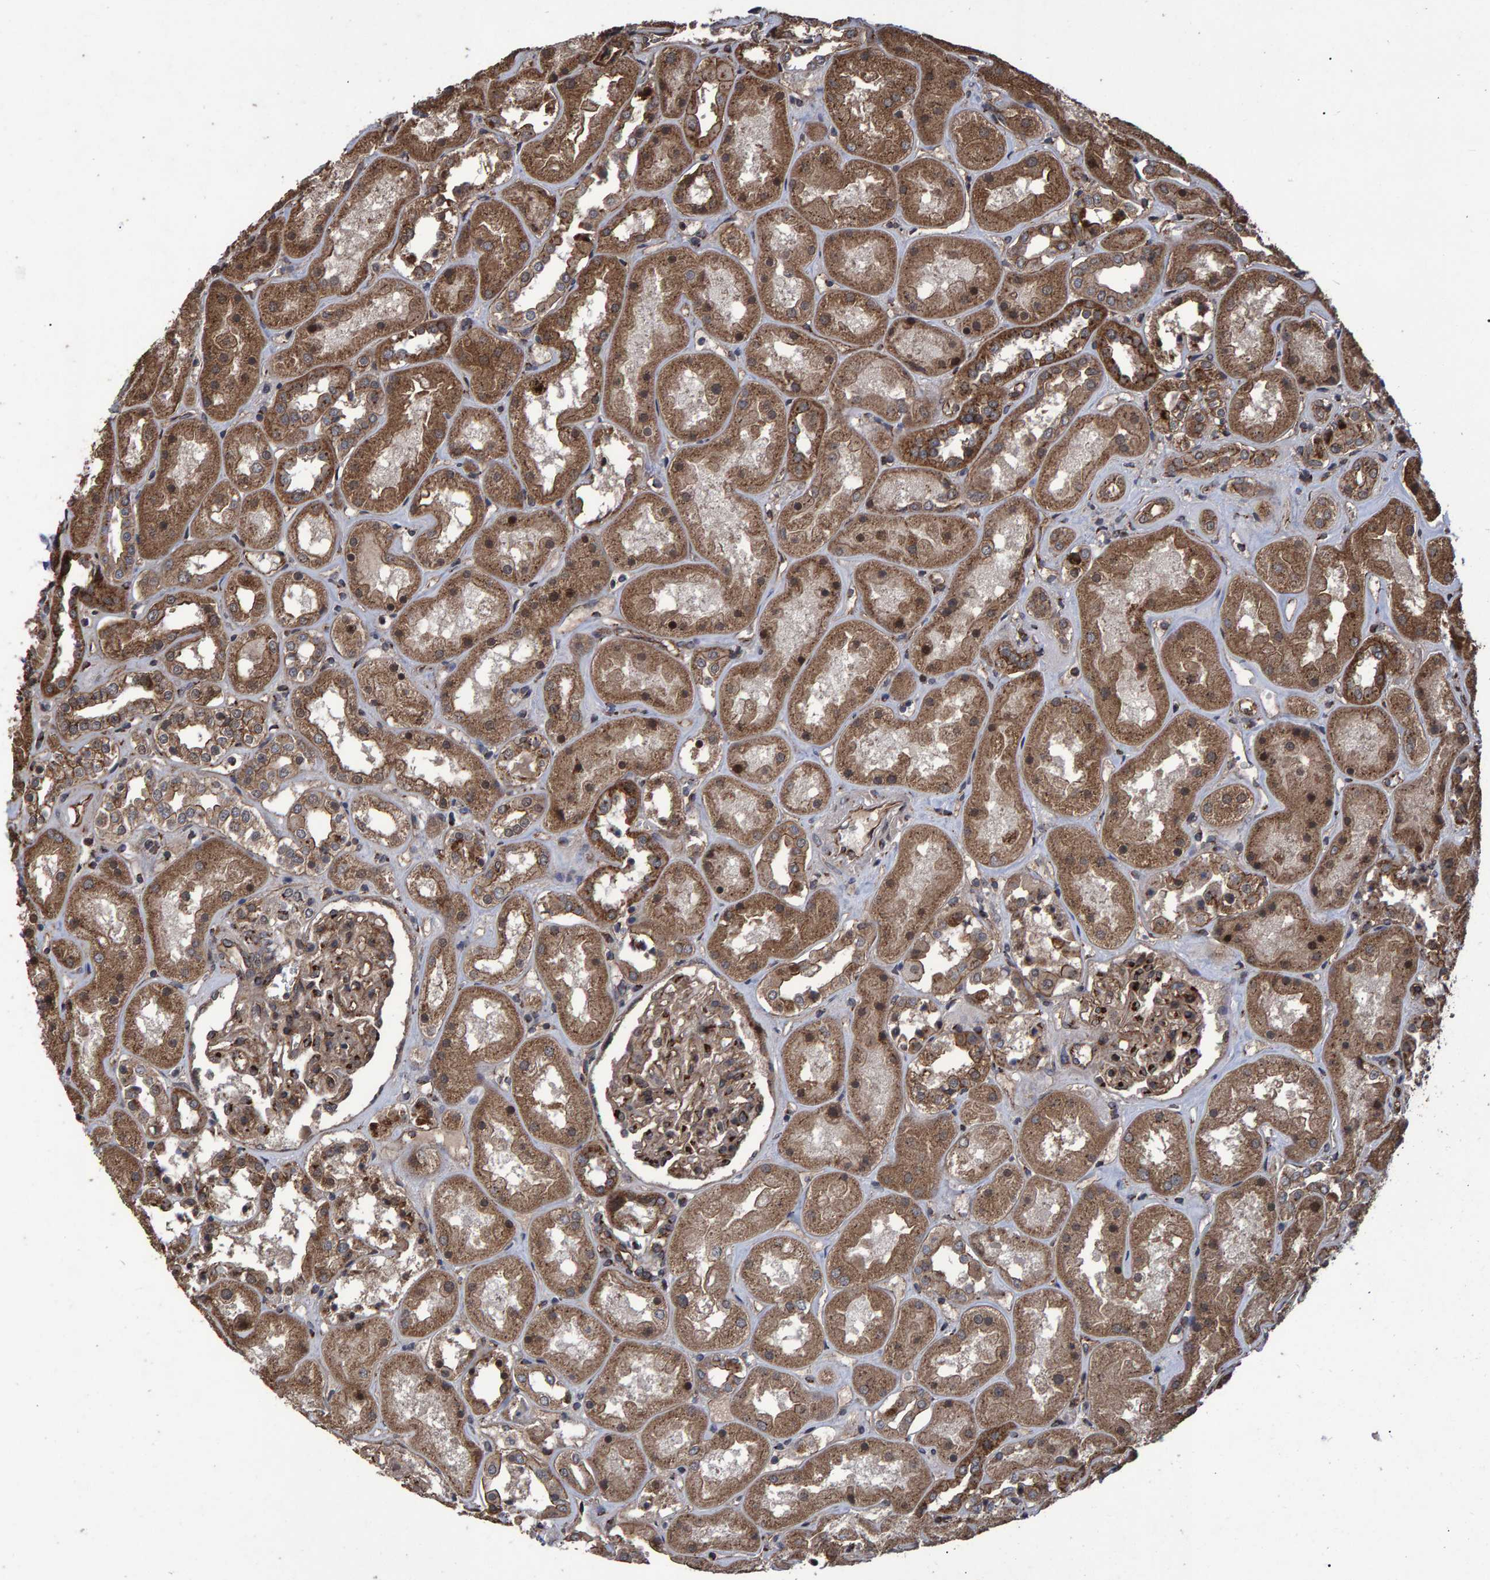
{"staining": {"intensity": "strong", "quantity": "25%-75%", "location": "cytoplasmic/membranous,nuclear"}, "tissue": "kidney", "cell_type": "Cells in glomeruli", "image_type": "normal", "snomed": [{"axis": "morphology", "description": "Normal tissue, NOS"}, {"axis": "topography", "description": "Kidney"}], "caption": "Protein staining by IHC demonstrates strong cytoplasmic/membranous,nuclear positivity in about 25%-75% of cells in glomeruli in normal kidney.", "gene": "TRIM68", "patient": {"sex": "male", "age": 70}}